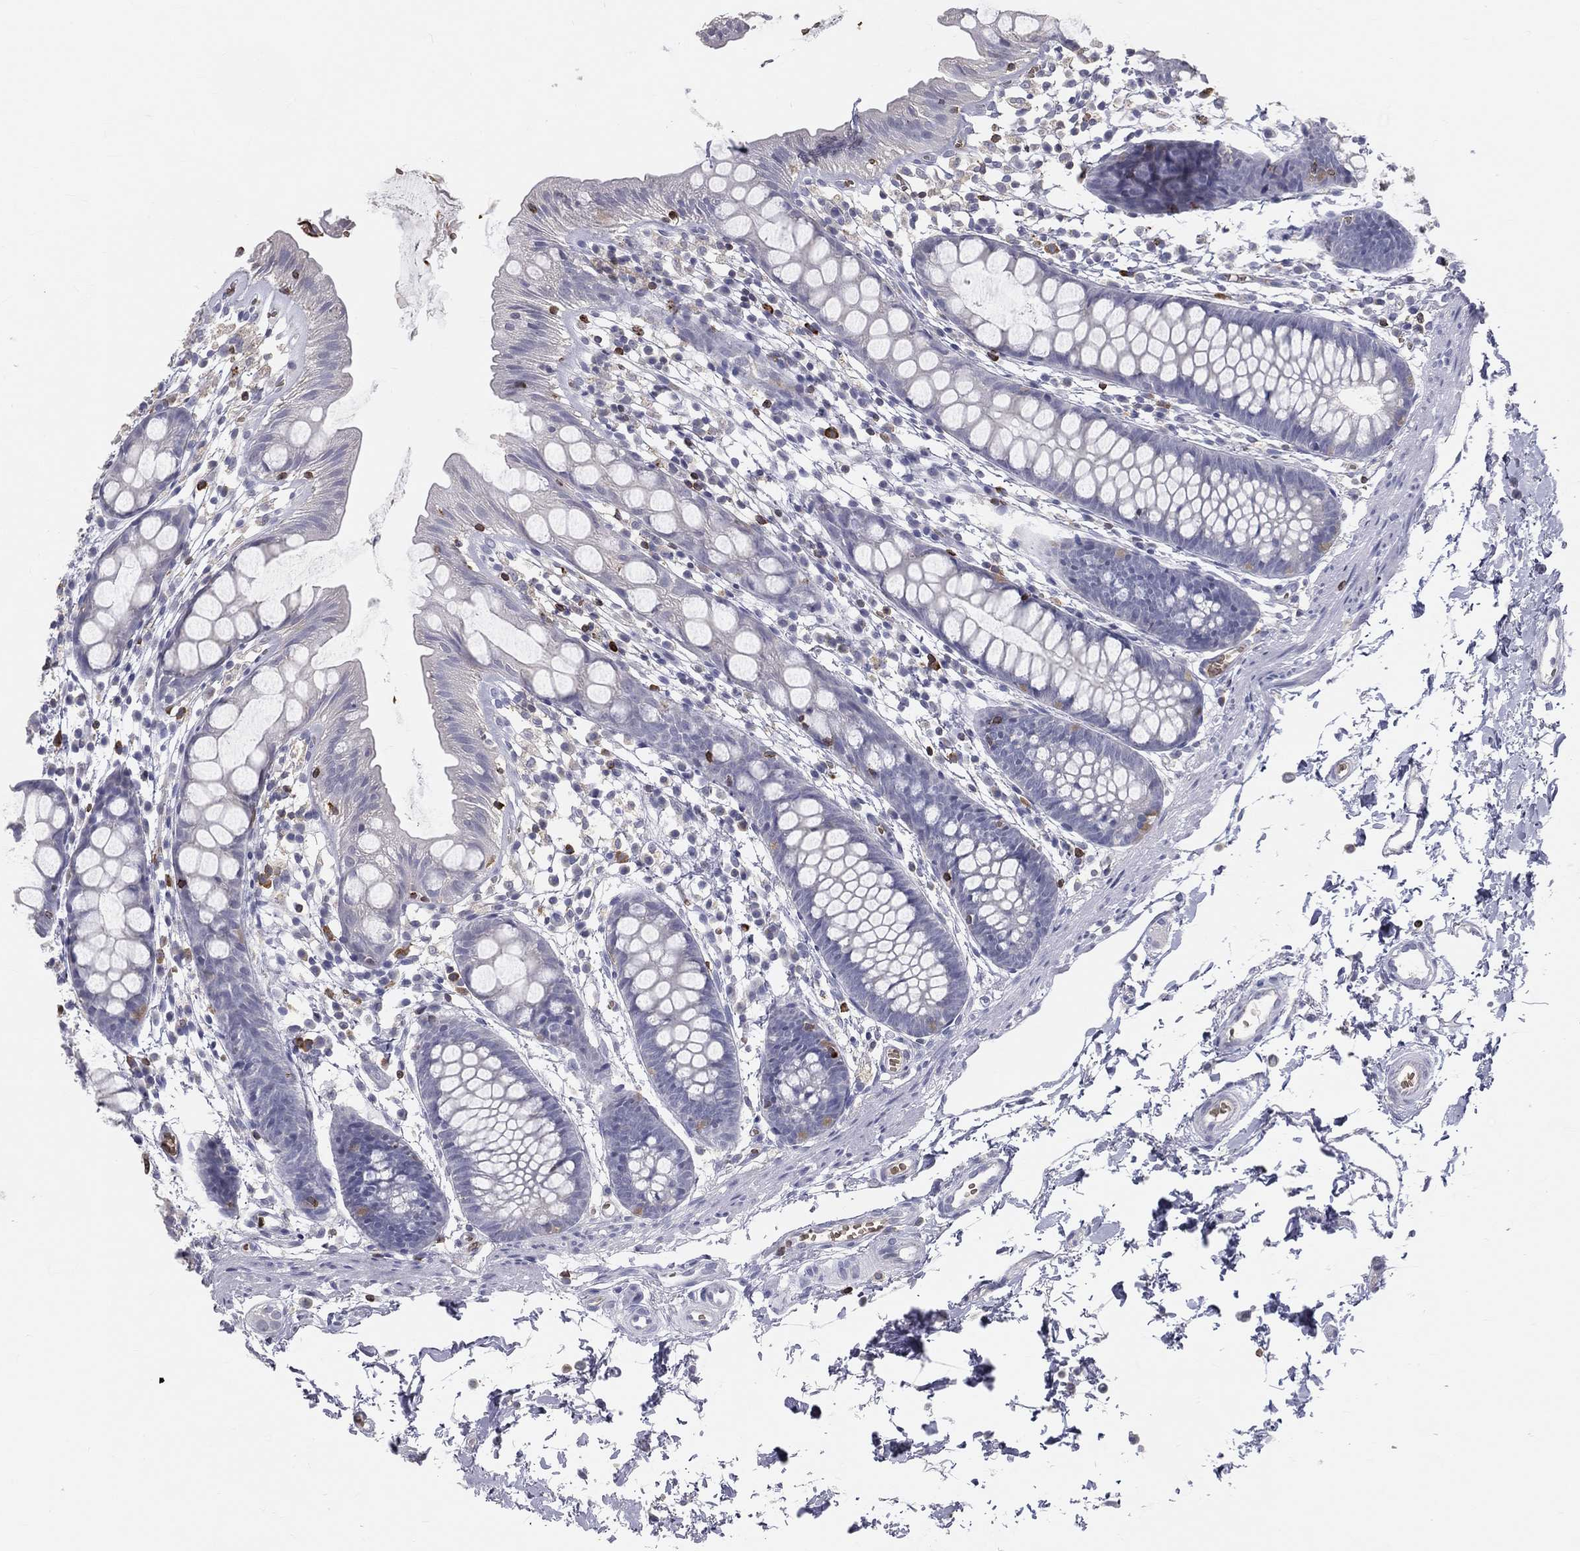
{"staining": {"intensity": "negative", "quantity": "none", "location": "none"}, "tissue": "rectum", "cell_type": "Glandular cells", "image_type": "normal", "snomed": [{"axis": "morphology", "description": "Normal tissue, NOS"}, {"axis": "topography", "description": "Rectum"}], "caption": "Immunohistochemistry (IHC) of benign rectum exhibits no expression in glandular cells. Brightfield microscopy of IHC stained with DAB (3,3'-diaminobenzidine) (brown) and hematoxylin (blue), captured at high magnification.", "gene": "CTSW", "patient": {"sex": "male", "age": 57}}